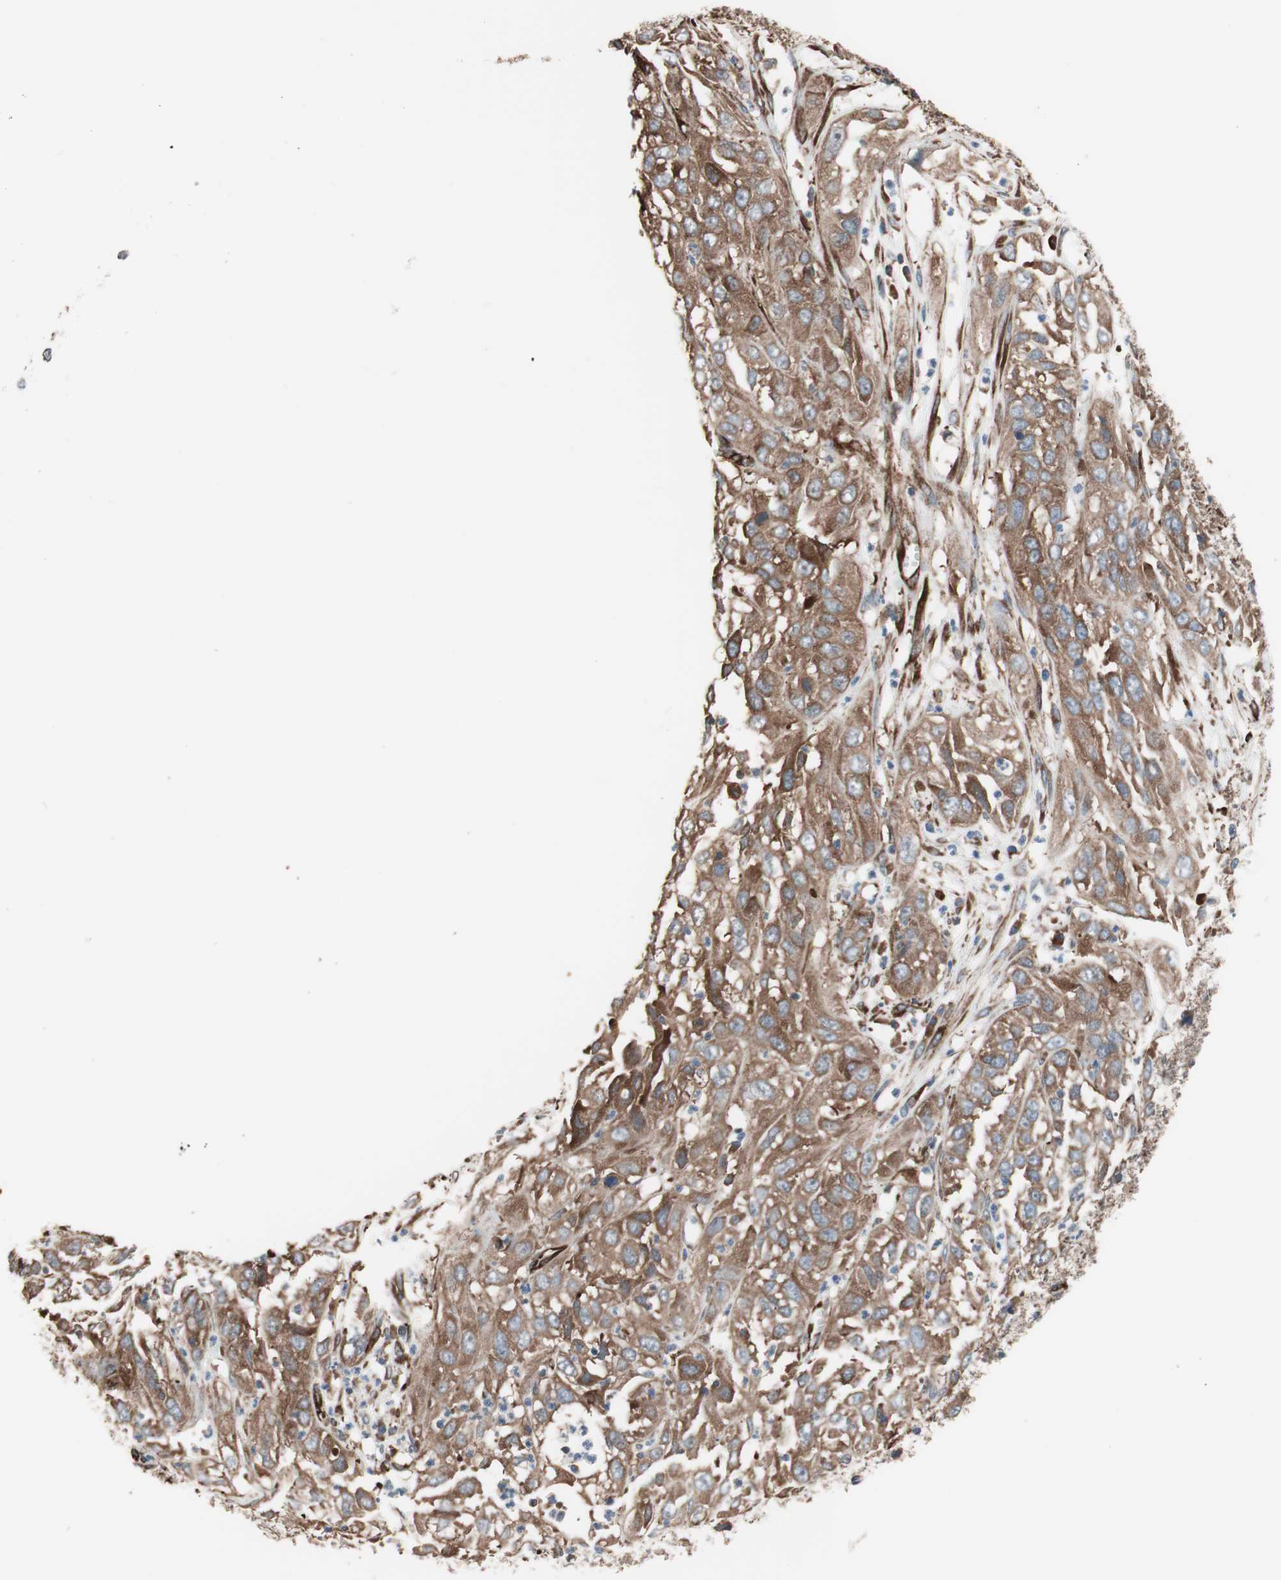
{"staining": {"intensity": "moderate", "quantity": ">75%", "location": "cytoplasmic/membranous"}, "tissue": "cervical cancer", "cell_type": "Tumor cells", "image_type": "cancer", "snomed": [{"axis": "morphology", "description": "Squamous cell carcinoma, NOS"}, {"axis": "topography", "description": "Cervix"}], "caption": "Protein staining by IHC shows moderate cytoplasmic/membranous staining in approximately >75% of tumor cells in cervical cancer. The staining is performed using DAB brown chromogen to label protein expression. The nuclei are counter-stained blue using hematoxylin.", "gene": "GPSM2", "patient": {"sex": "female", "age": 32}}